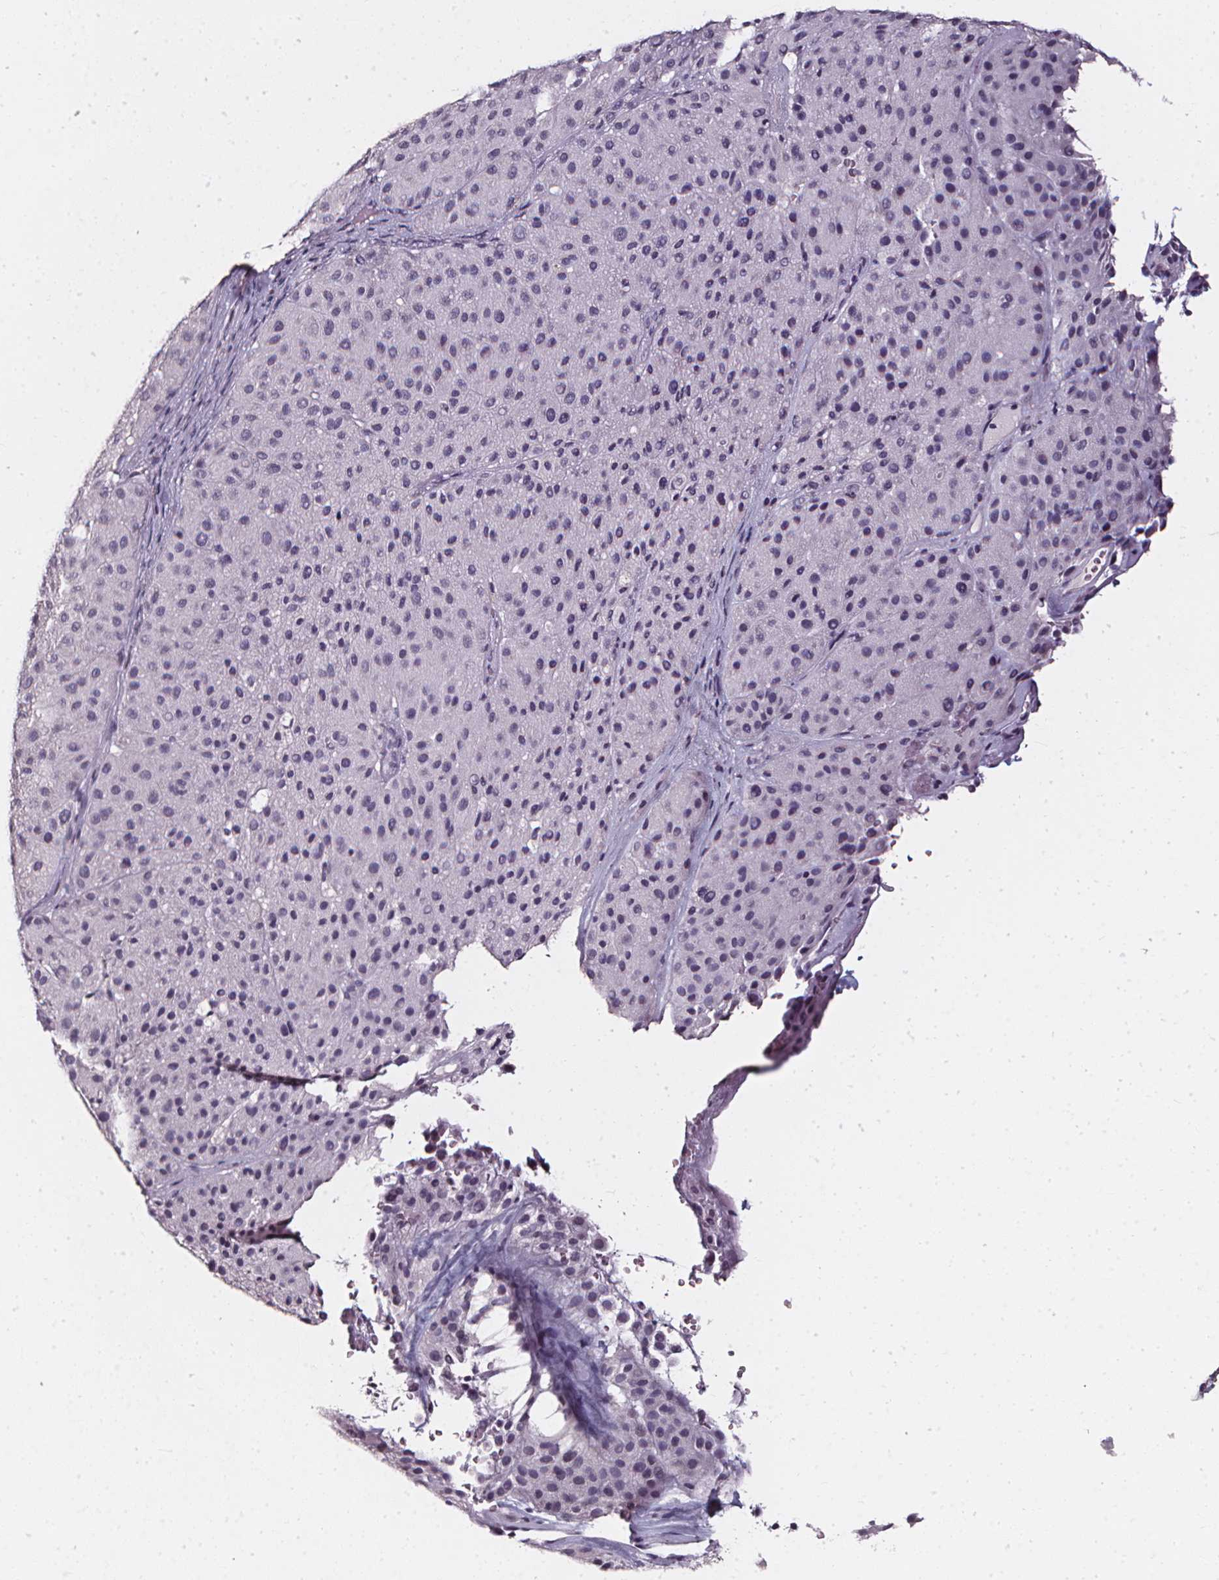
{"staining": {"intensity": "negative", "quantity": "none", "location": "none"}, "tissue": "melanoma", "cell_type": "Tumor cells", "image_type": "cancer", "snomed": [{"axis": "morphology", "description": "Malignant melanoma, Metastatic site"}, {"axis": "topography", "description": "Smooth muscle"}], "caption": "An IHC photomicrograph of melanoma is shown. There is no staining in tumor cells of melanoma.", "gene": "DEFA5", "patient": {"sex": "male", "age": 41}}